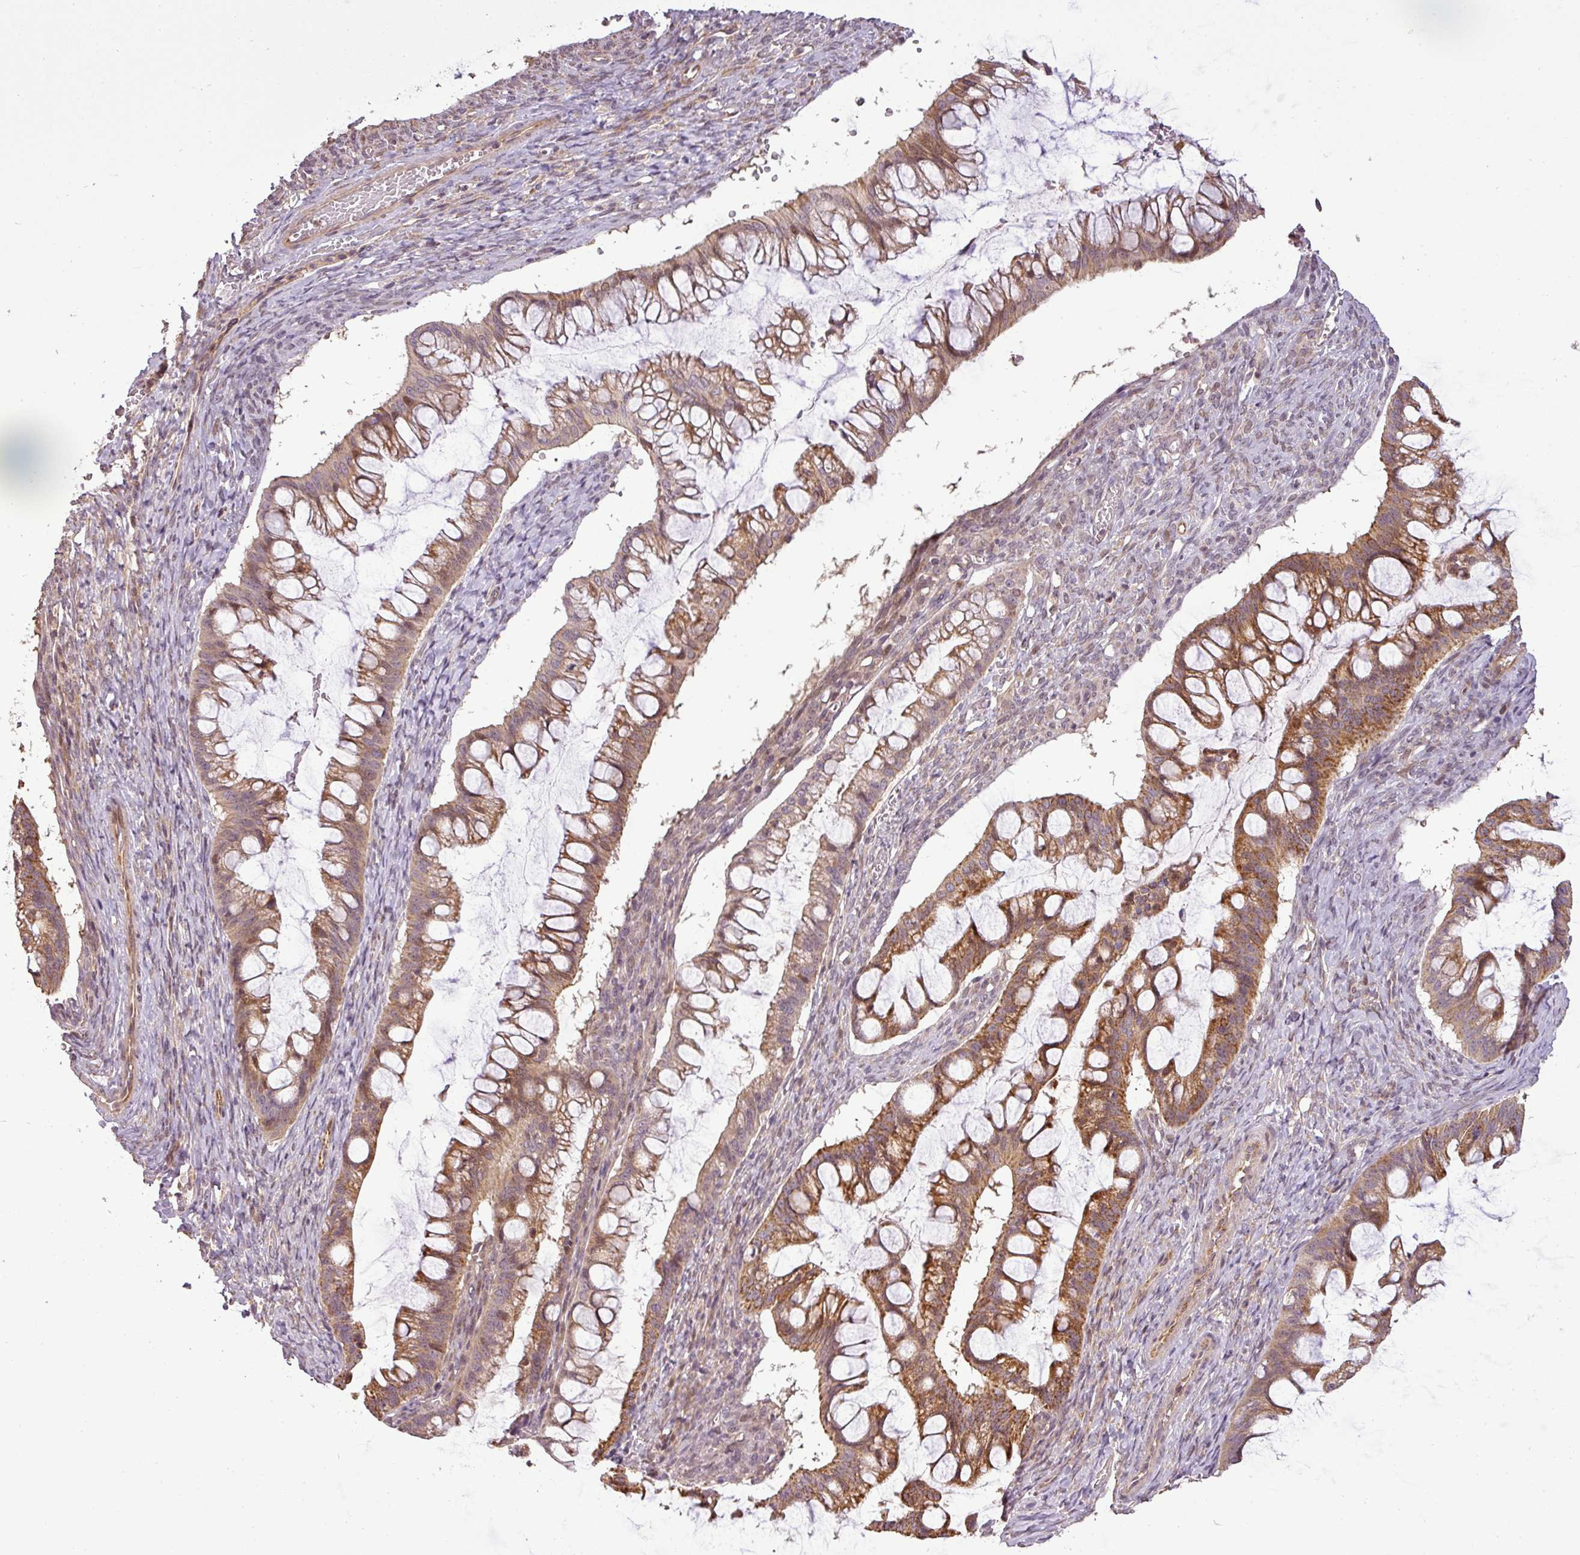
{"staining": {"intensity": "strong", "quantity": "25%-75%", "location": "cytoplasmic/membranous"}, "tissue": "ovarian cancer", "cell_type": "Tumor cells", "image_type": "cancer", "snomed": [{"axis": "morphology", "description": "Cystadenocarcinoma, mucinous, NOS"}, {"axis": "topography", "description": "Ovary"}], "caption": "Immunohistochemical staining of human ovarian mucinous cystadenocarcinoma displays strong cytoplasmic/membranous protein staining in about 25%-75% of tumor cells.", "gene": "FAIM", "patient": {"sex": "female", "age": 73}}